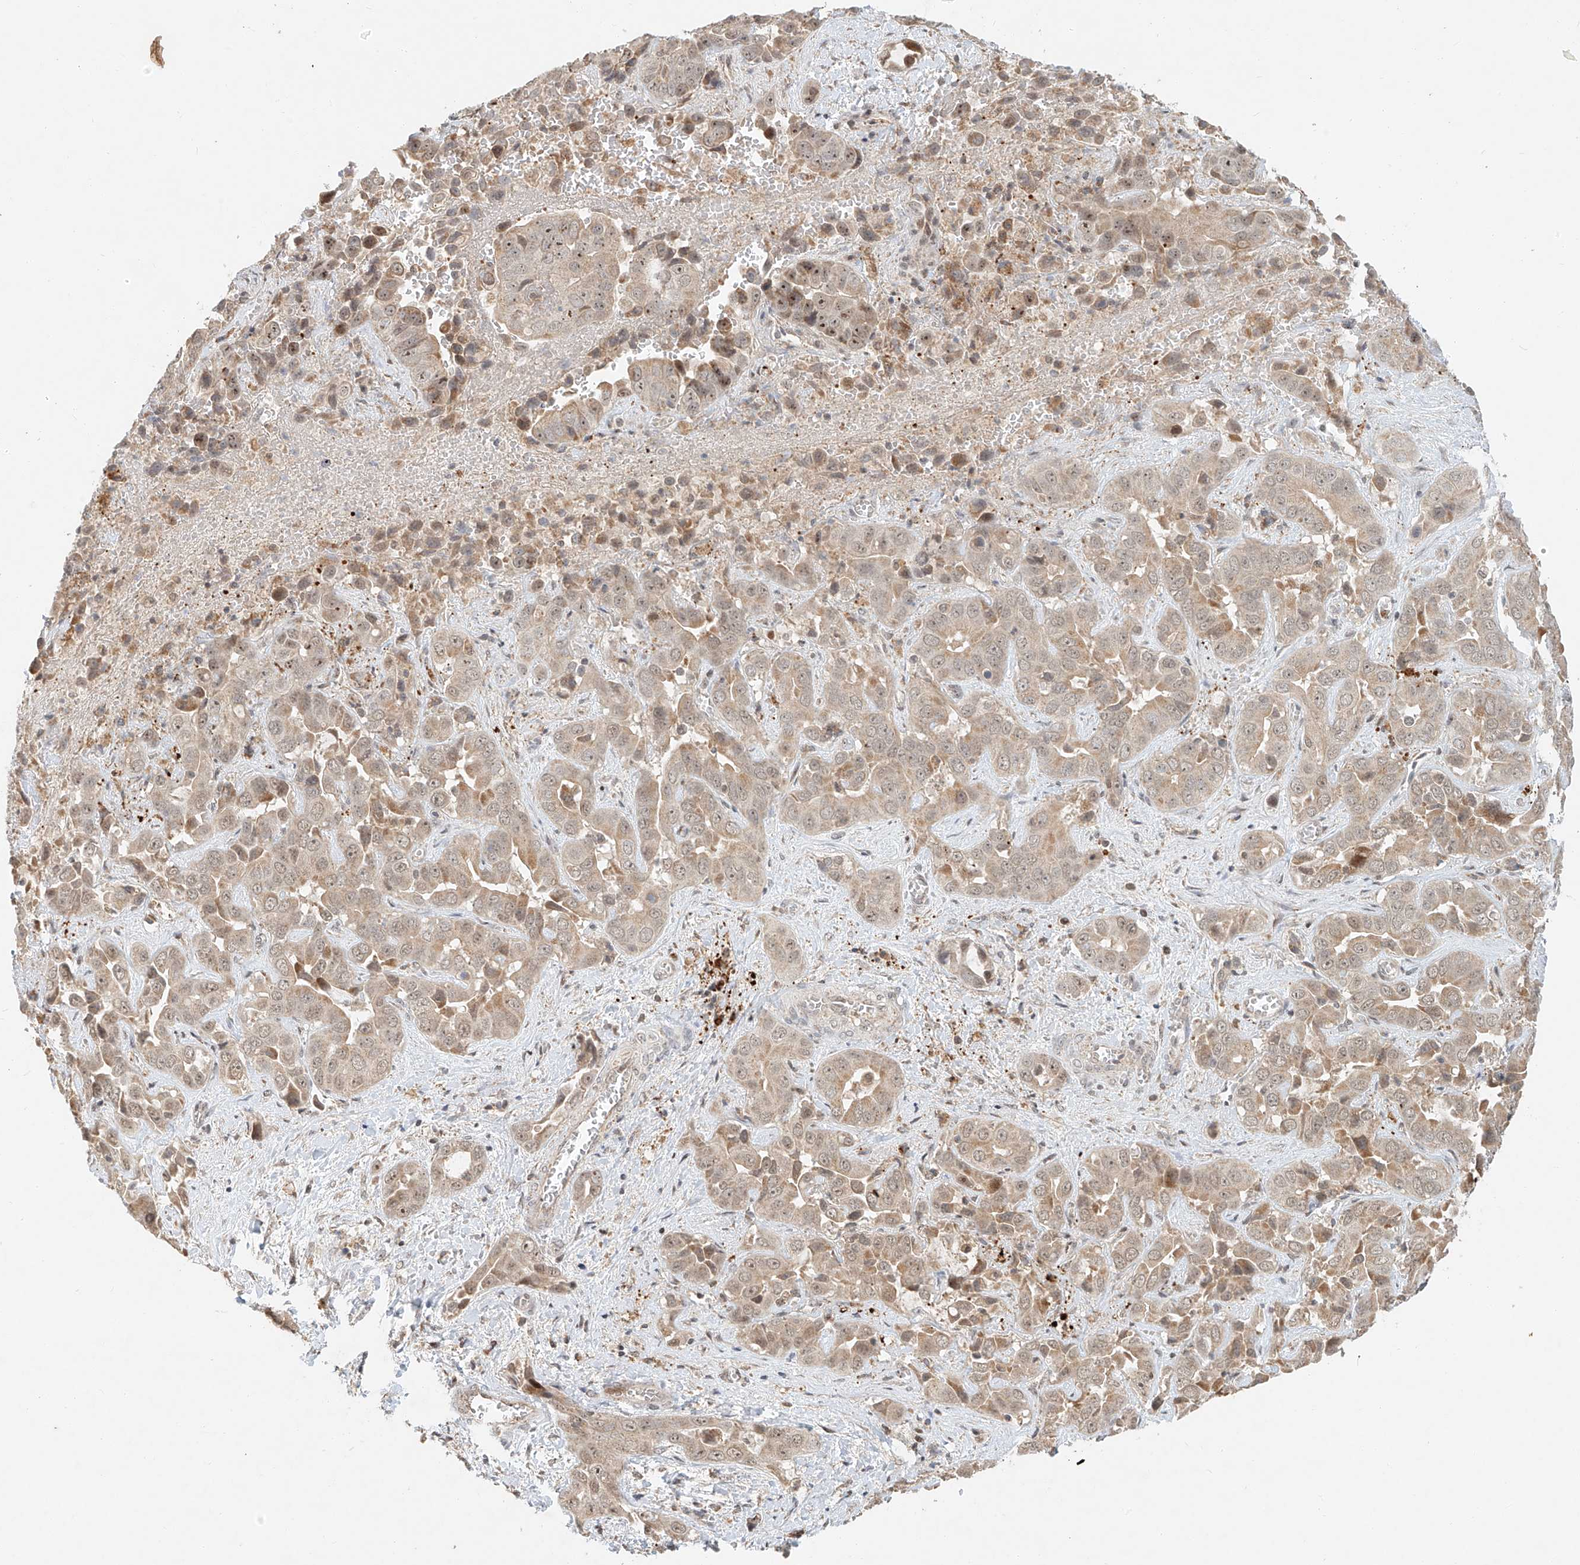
{"staining": {"intensity": "weak", "quantity": "25%-75%", "location": "cytoplasmic/membranous,nuclear"}, "tissue": "liver cancer", "cell_type": "Tumor cells", "image_type": "cancer", "snomed": [{"axis": "morphology", "description": "Cholangiocarcinoma"}, {"axis": "topography", "description": "Liver"}], "caption": "Weak cytoplasmic/membranous and nuclear staining for a protein is seen in approximately 25%-75% of tumor cells of liver cancer (cholangiocarcinoma) using immunohistochemistry.", "gene": "SYTL3", "patient": {"sex": "female", "age": 52}}